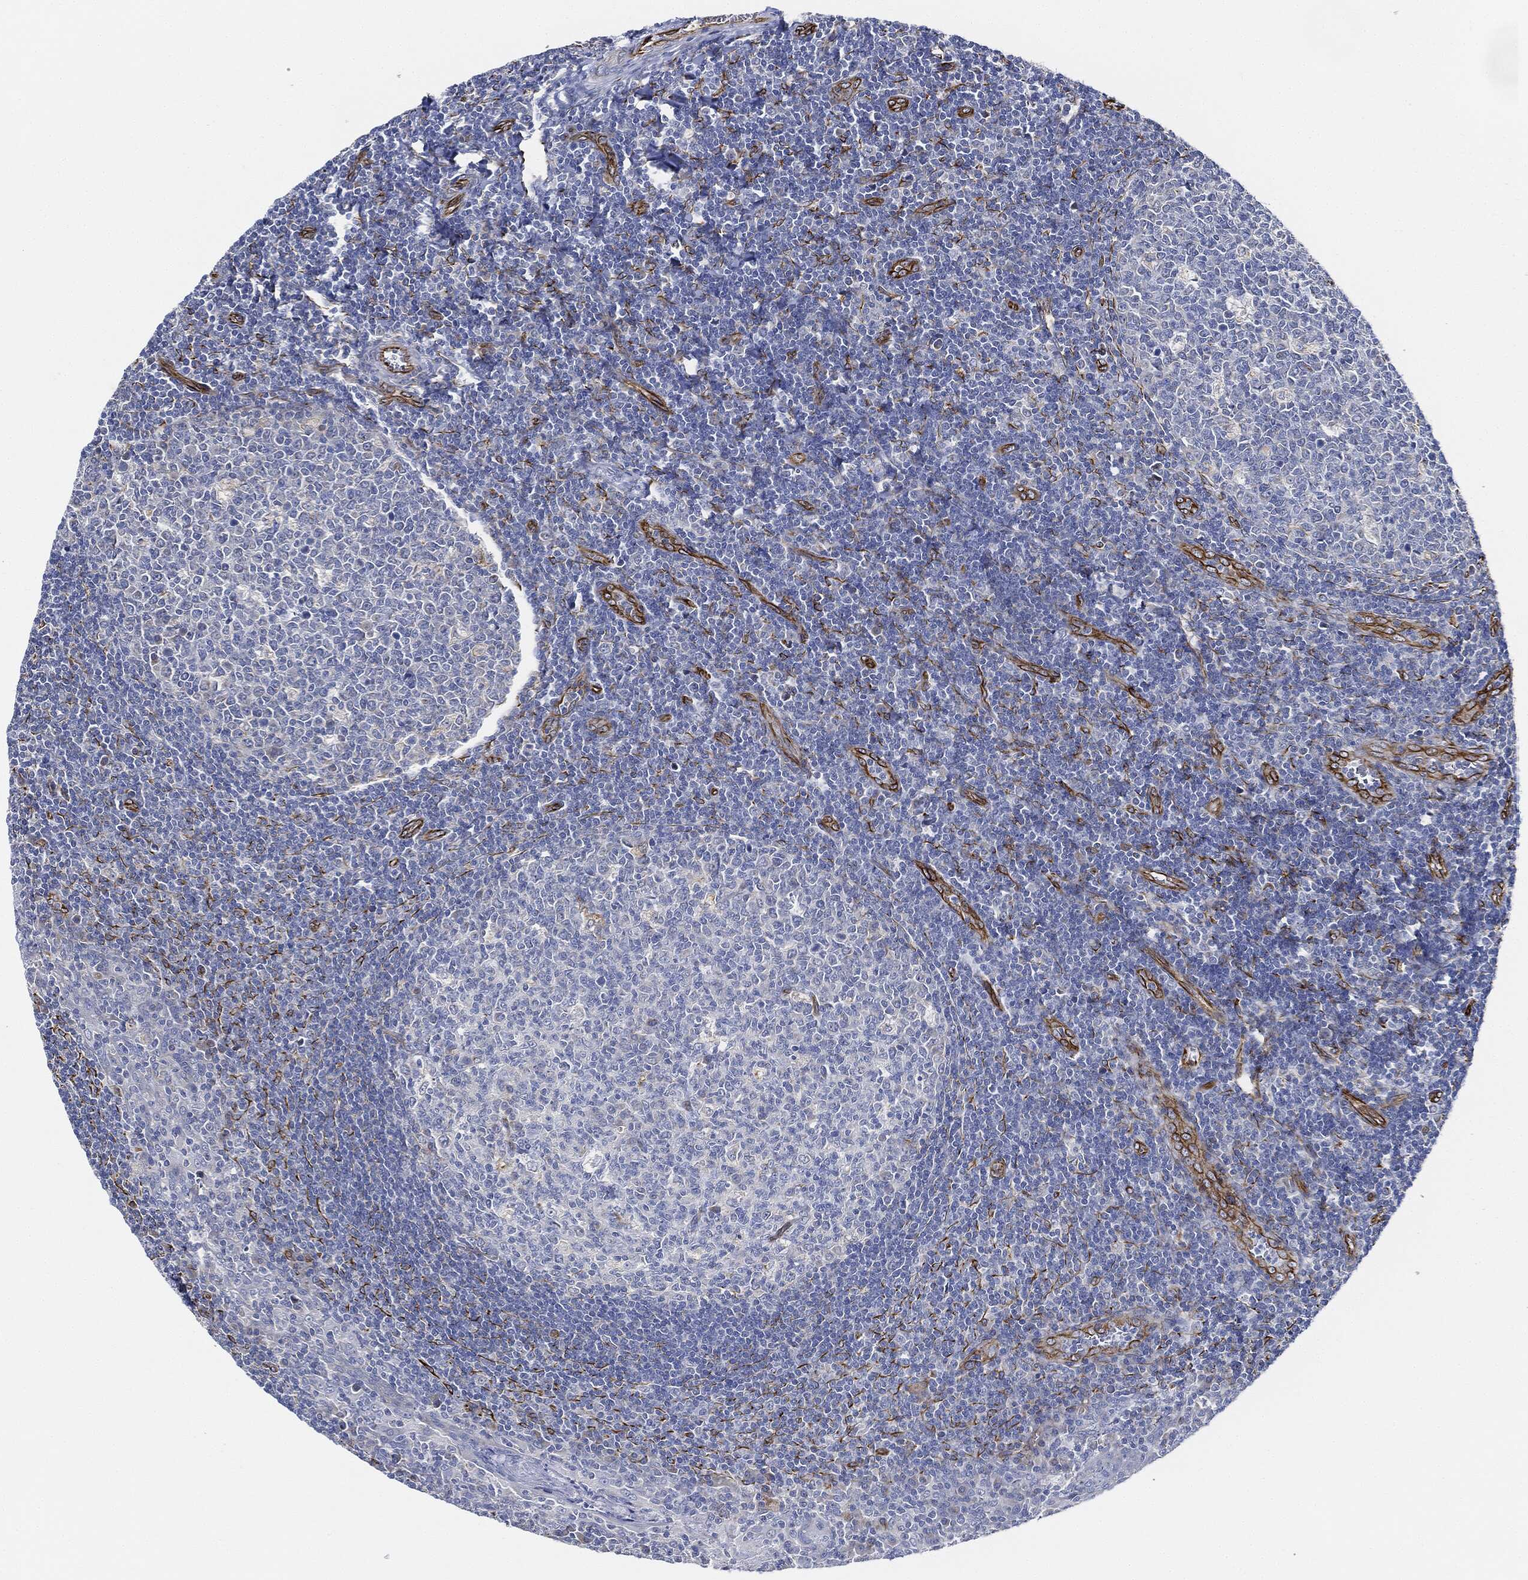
{"staining": {"intensity": "negative", "quantity": "none", "location": "none"}, "tissue": "tonsil", "cell_type": "Germinal center cells", "image_type": "normal", "snomed": [{"axis": "morphology", "description": "Normal tissue, NOS"}, {"axis": "topography", "description": "Tonsil"}], "caption": "The histopathology image displays no significant positivity in germinal center cells of tonsil. The staining was performed using DAB (3,3'-diaminobenzidine) to visualize the protein expression in brown, while the nuclei were stained in blue with hematoxylin (Magnification: 20x).", "gene": "THSD1", "patient": {"sex": "female", "age": 13}}